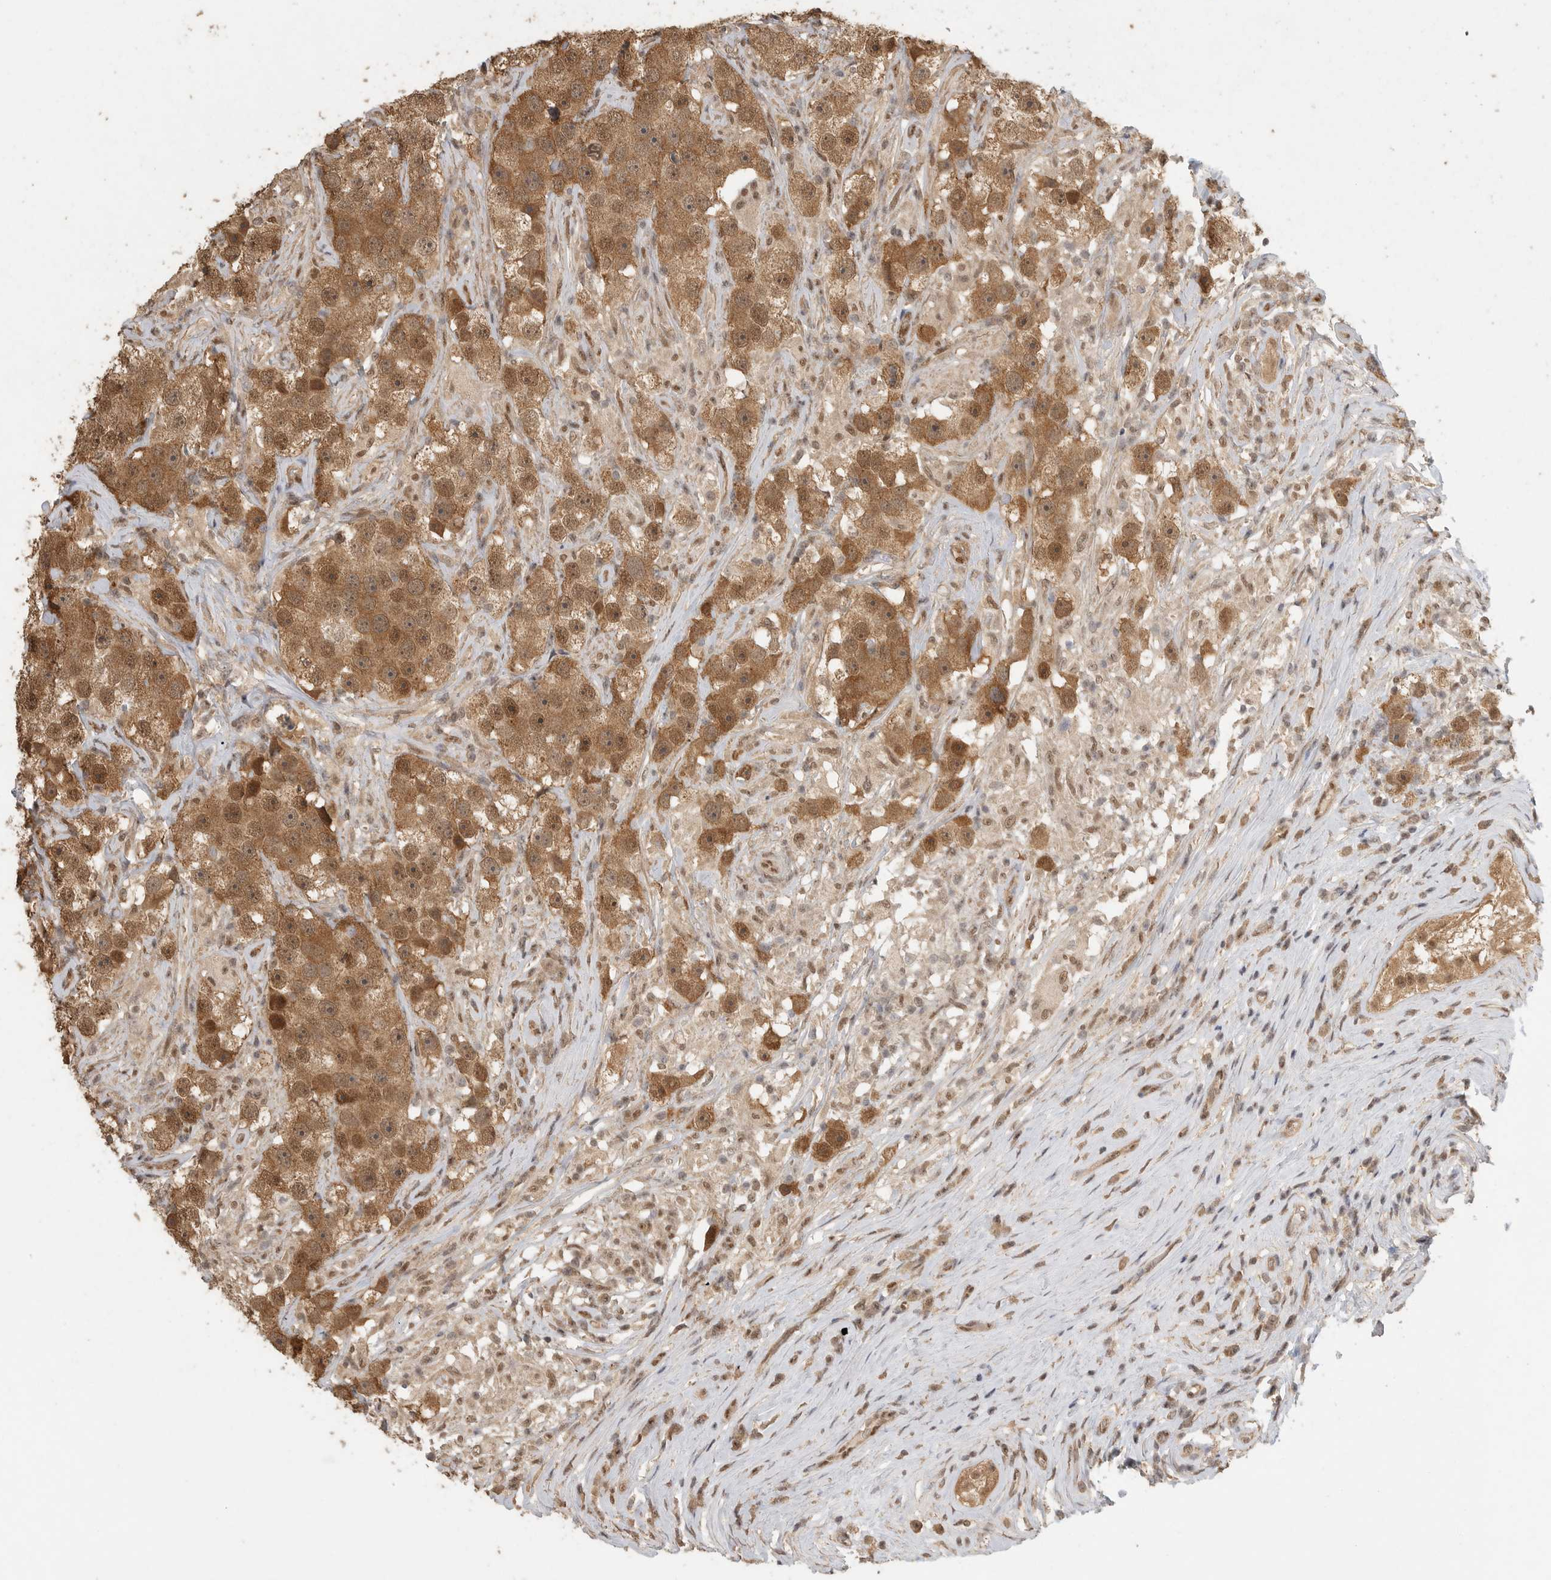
{"staining": {"intensity": "moderate", "quantity": ">75%", "location": "cytoplasmic/membranous,nuclear"}, "tissue": "testis cancer", "cell_type": "Tumor cells", "image_type": "cancer", "snomed": [{"axis": "morphology", "description": "Seminoma, NOS"}, {"axis": "topography", "description": "Testis"}], "caption": "Testis cancer (seminoma) stained with a protein marker exhibits moderate staining in tumor cells.", "gene": "DFFA", "patient": {"sex": "male", "age": 49}}